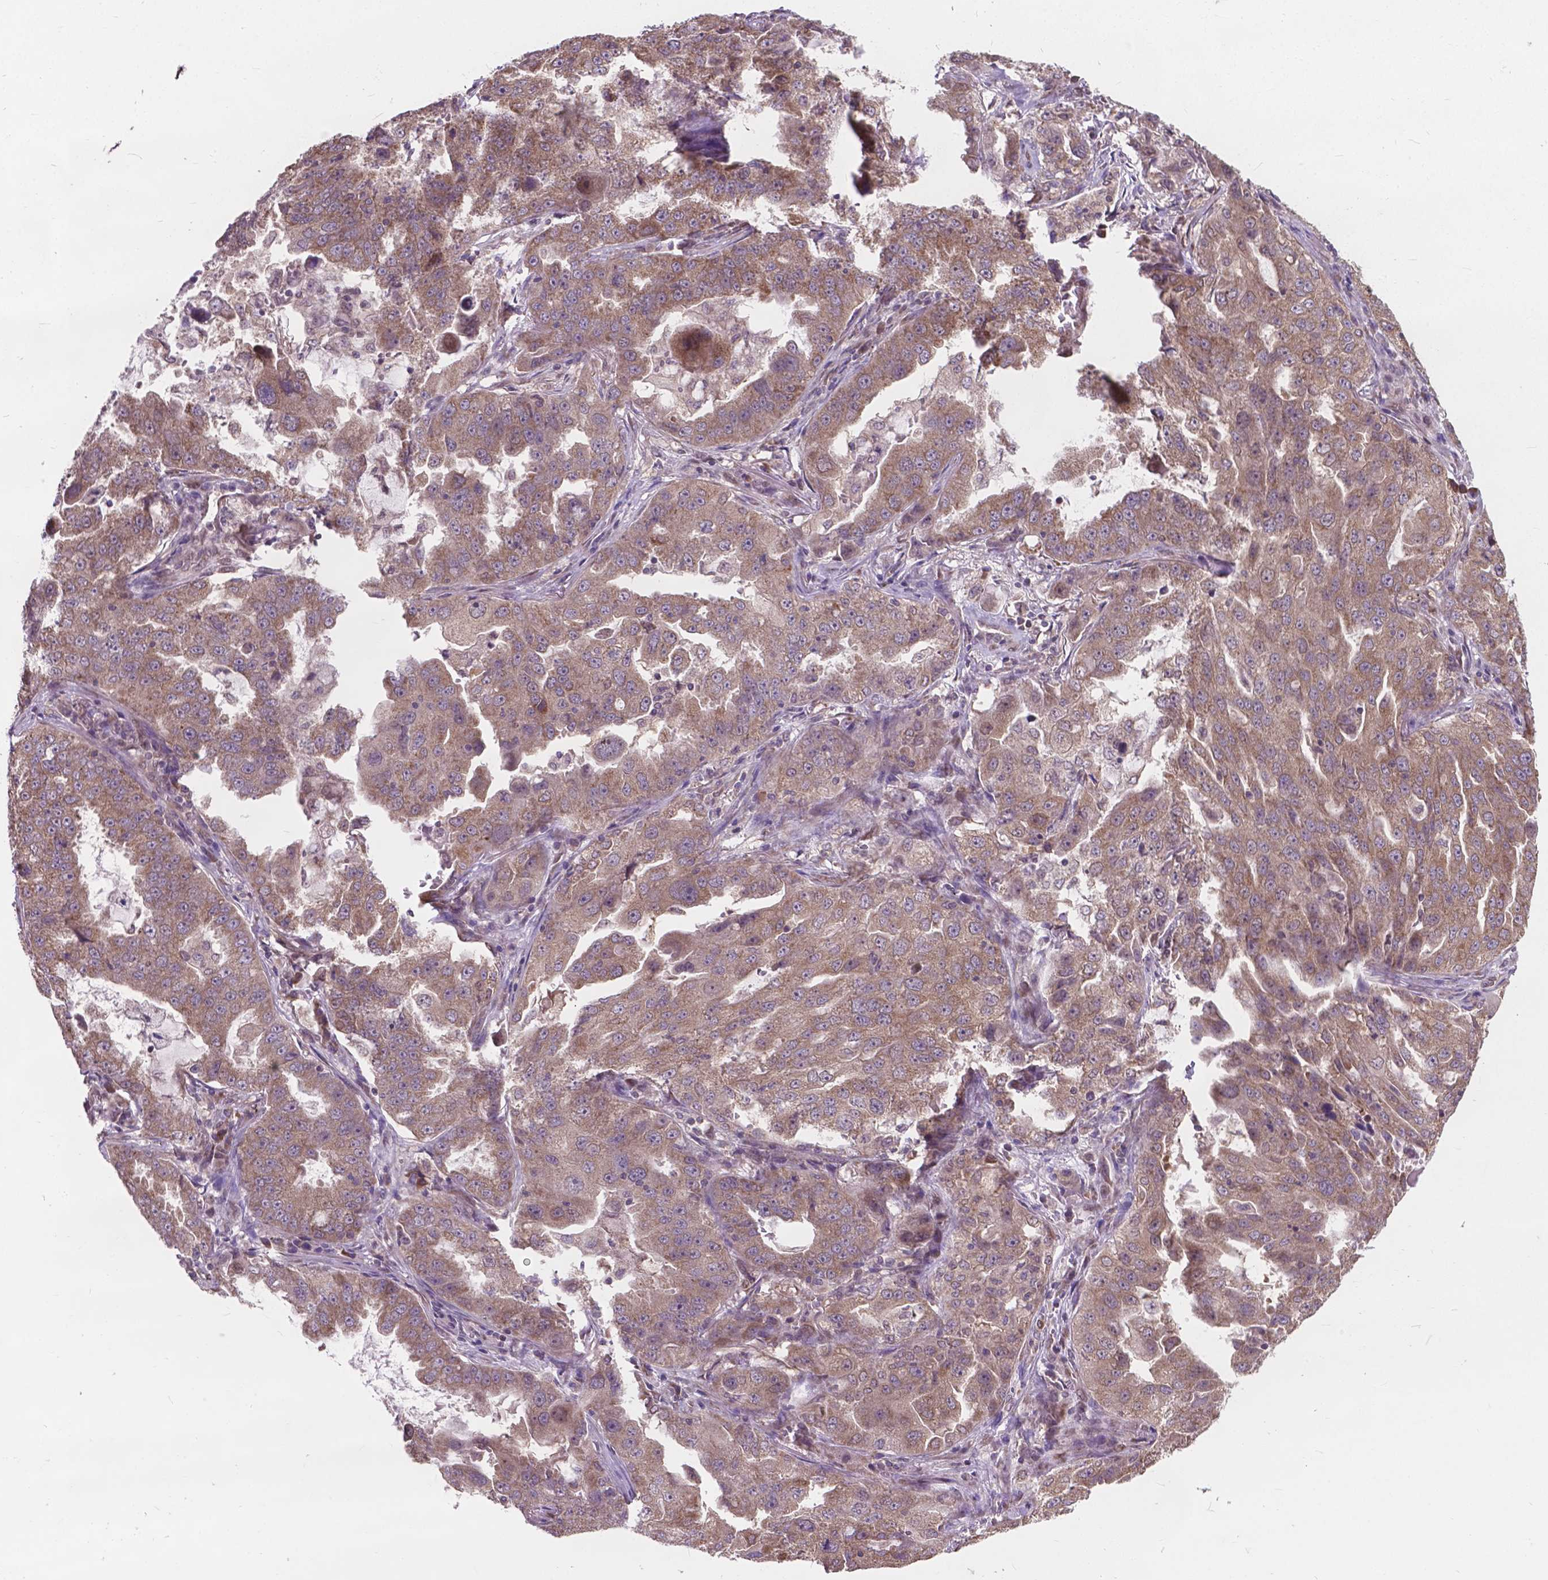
{"staining": {"intensity": "weak", "quantity": ">75%", "location": "cytoplasmic/membranous"}, "tissue": "lung cancer", "cell_type": "Tumor cells", "image_type": "cancer", "snomed": [{"axis": "morphology", "description": "Adenocarcinoma, NOS"}, {"axis": "topography", "description": "Lung"}], "caption": "Tumor cells show weak cytoplasmic/membranous positivity in approximately >75% of cells in lung cancer. (Stains: DAB in brown, nuclei in blue, Microscopy: brightfield microscopy at high magnification).", "gene": "MRPL33", "patient": {"sex": "female", "age": 61}}